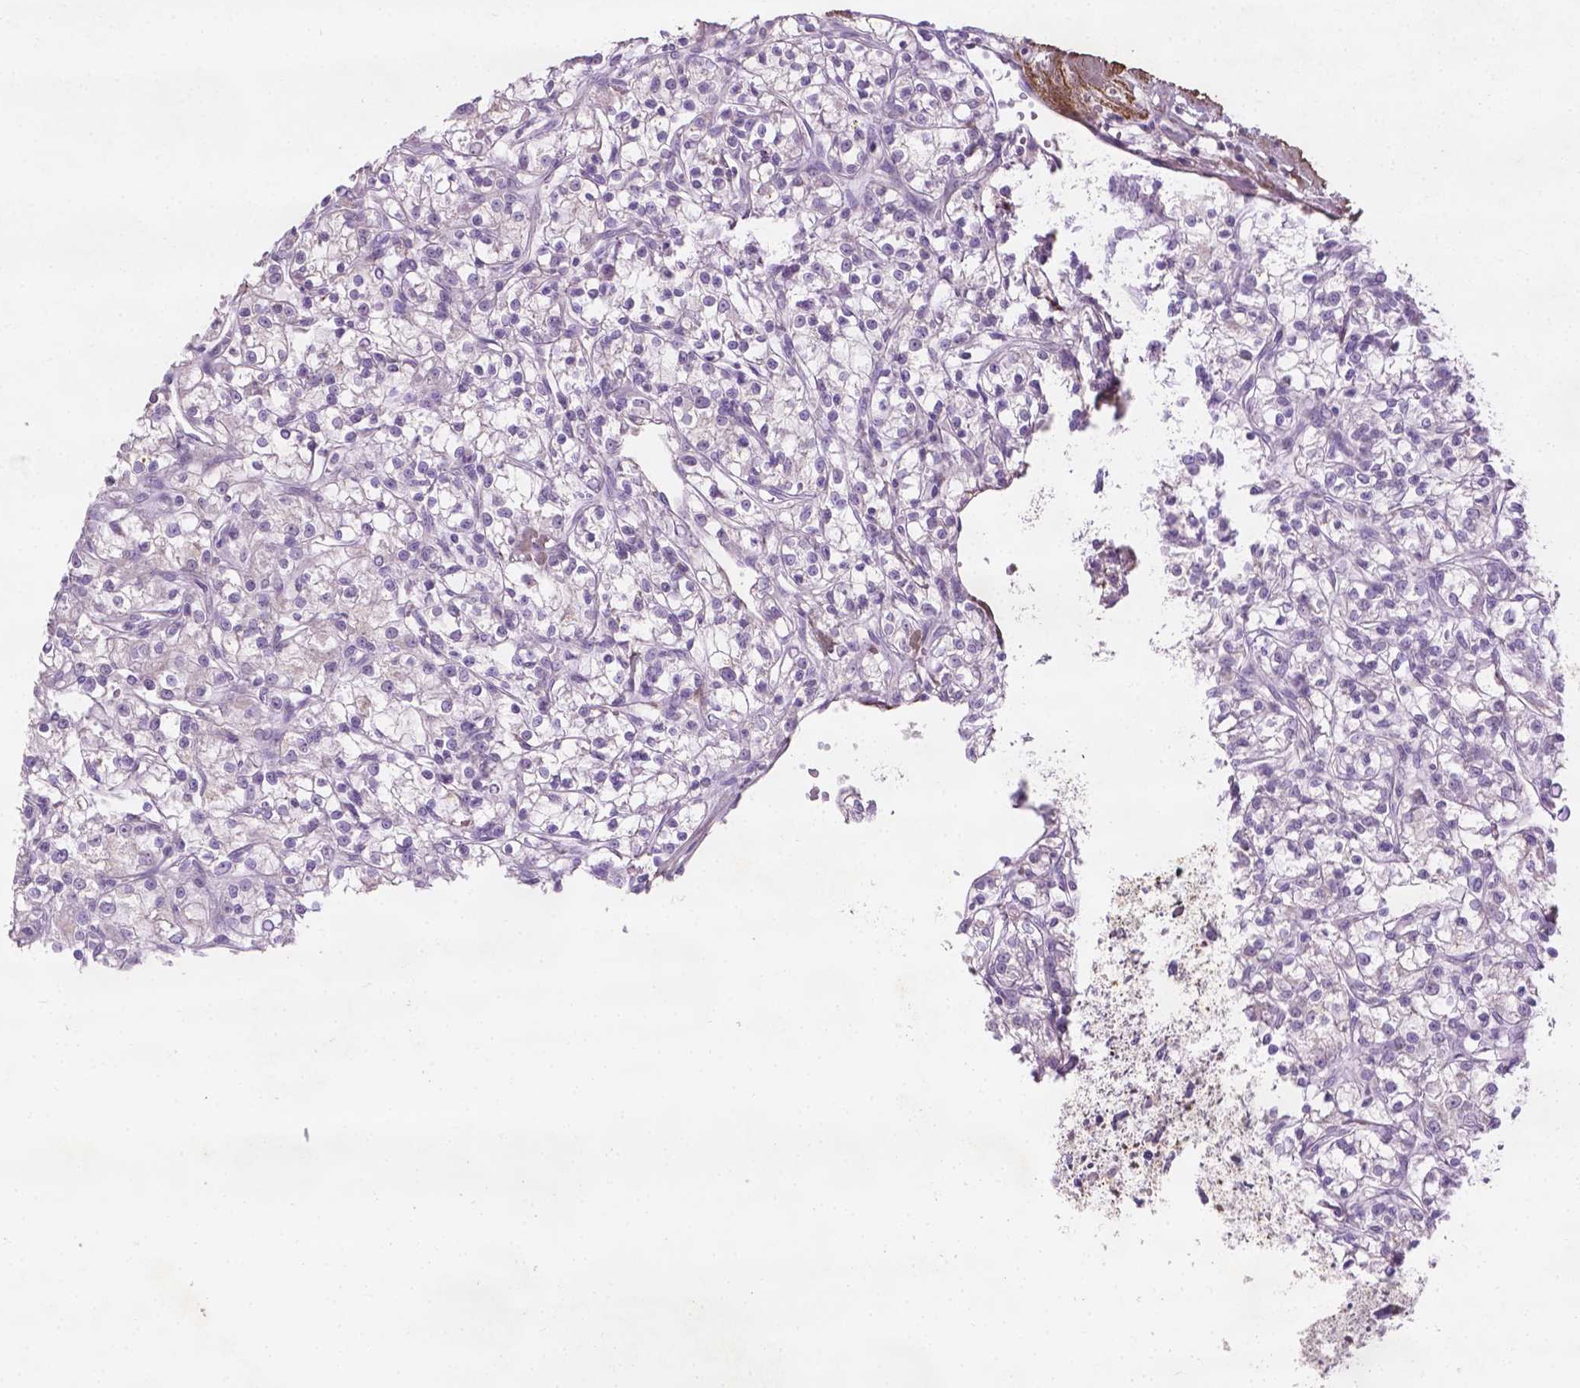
{"staining": {"intensity": "negative", "quantity": "none", "location": "none"}, "tissue": "renal cancer", "cell_type": "Tumor cells", "image_type": "cancer", "snomed": [{"axis": "morphology", "description": "Adenocarcinoma, NOS"}, {"axis": "topography", "description": "Kidney"}], "caption": "Immunohistochemistry (IHC) of renal cancer demonstrates no positivity in tumor cells.", "gene": "DLG2", "patient": {"sex": "female", "age": 59}}